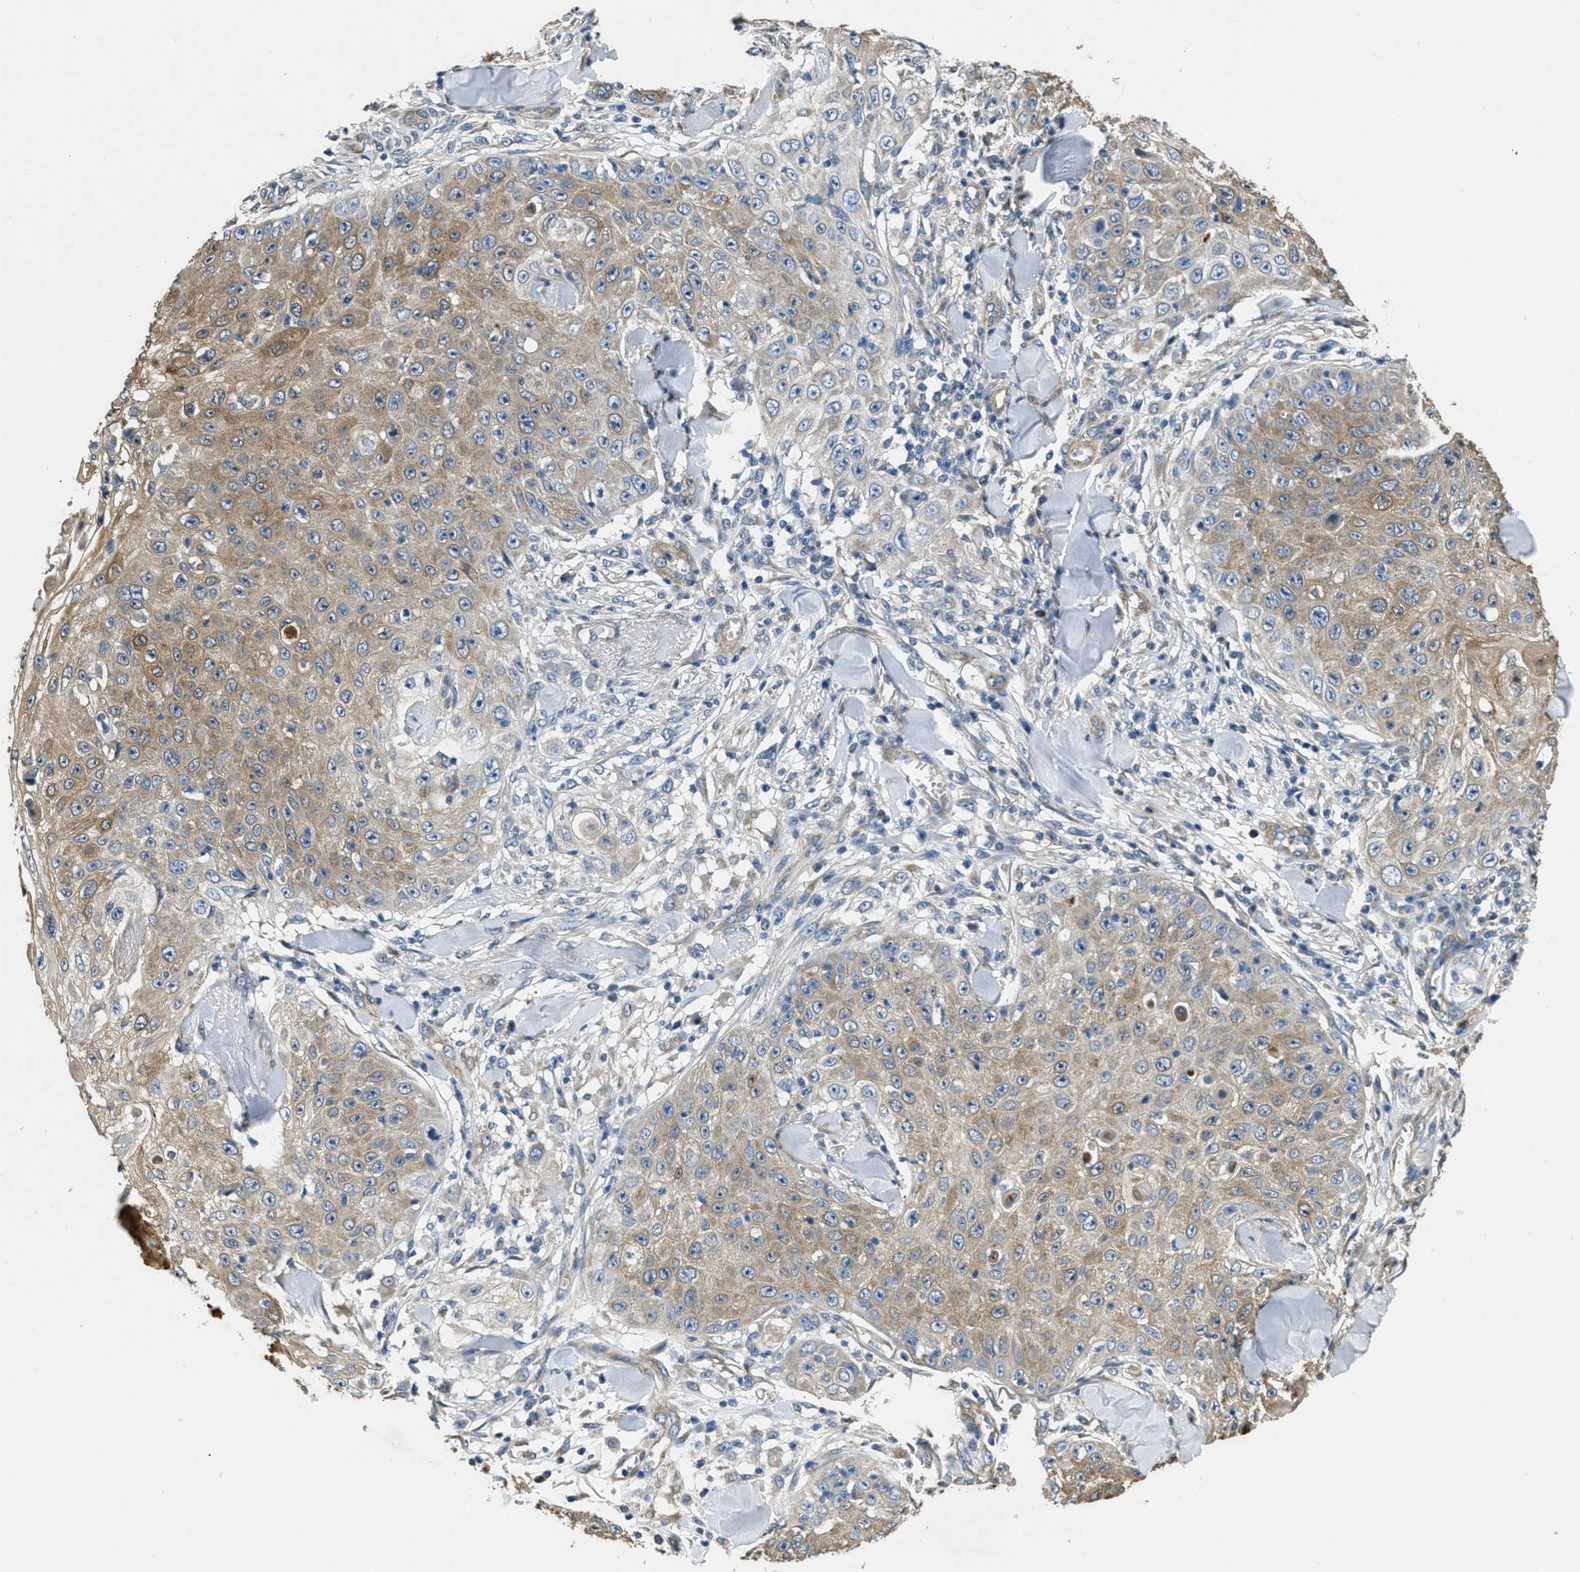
{"staining": {"intensity": "moderate", "quantity": ">75%", "location": "cytoplasmic/membranous"}, "tissue": "skin cancer", "cell_type": "Tumor cells", "image_type": "cancer", "snomed": [{"axis": "morphology", "description": "Squamous cell carcinoma, NOS"}, {"axis": "topography", "description": "Skin"}], "caption": "Immunohistochemistry of skin squamous cell carcinoma exhibits medium levels of moderate cytoplasmic/membranous positivity in about >75% of tumor cells.", "gene": "TOMM70", "patient": {"sex": "male", "age": 86}}